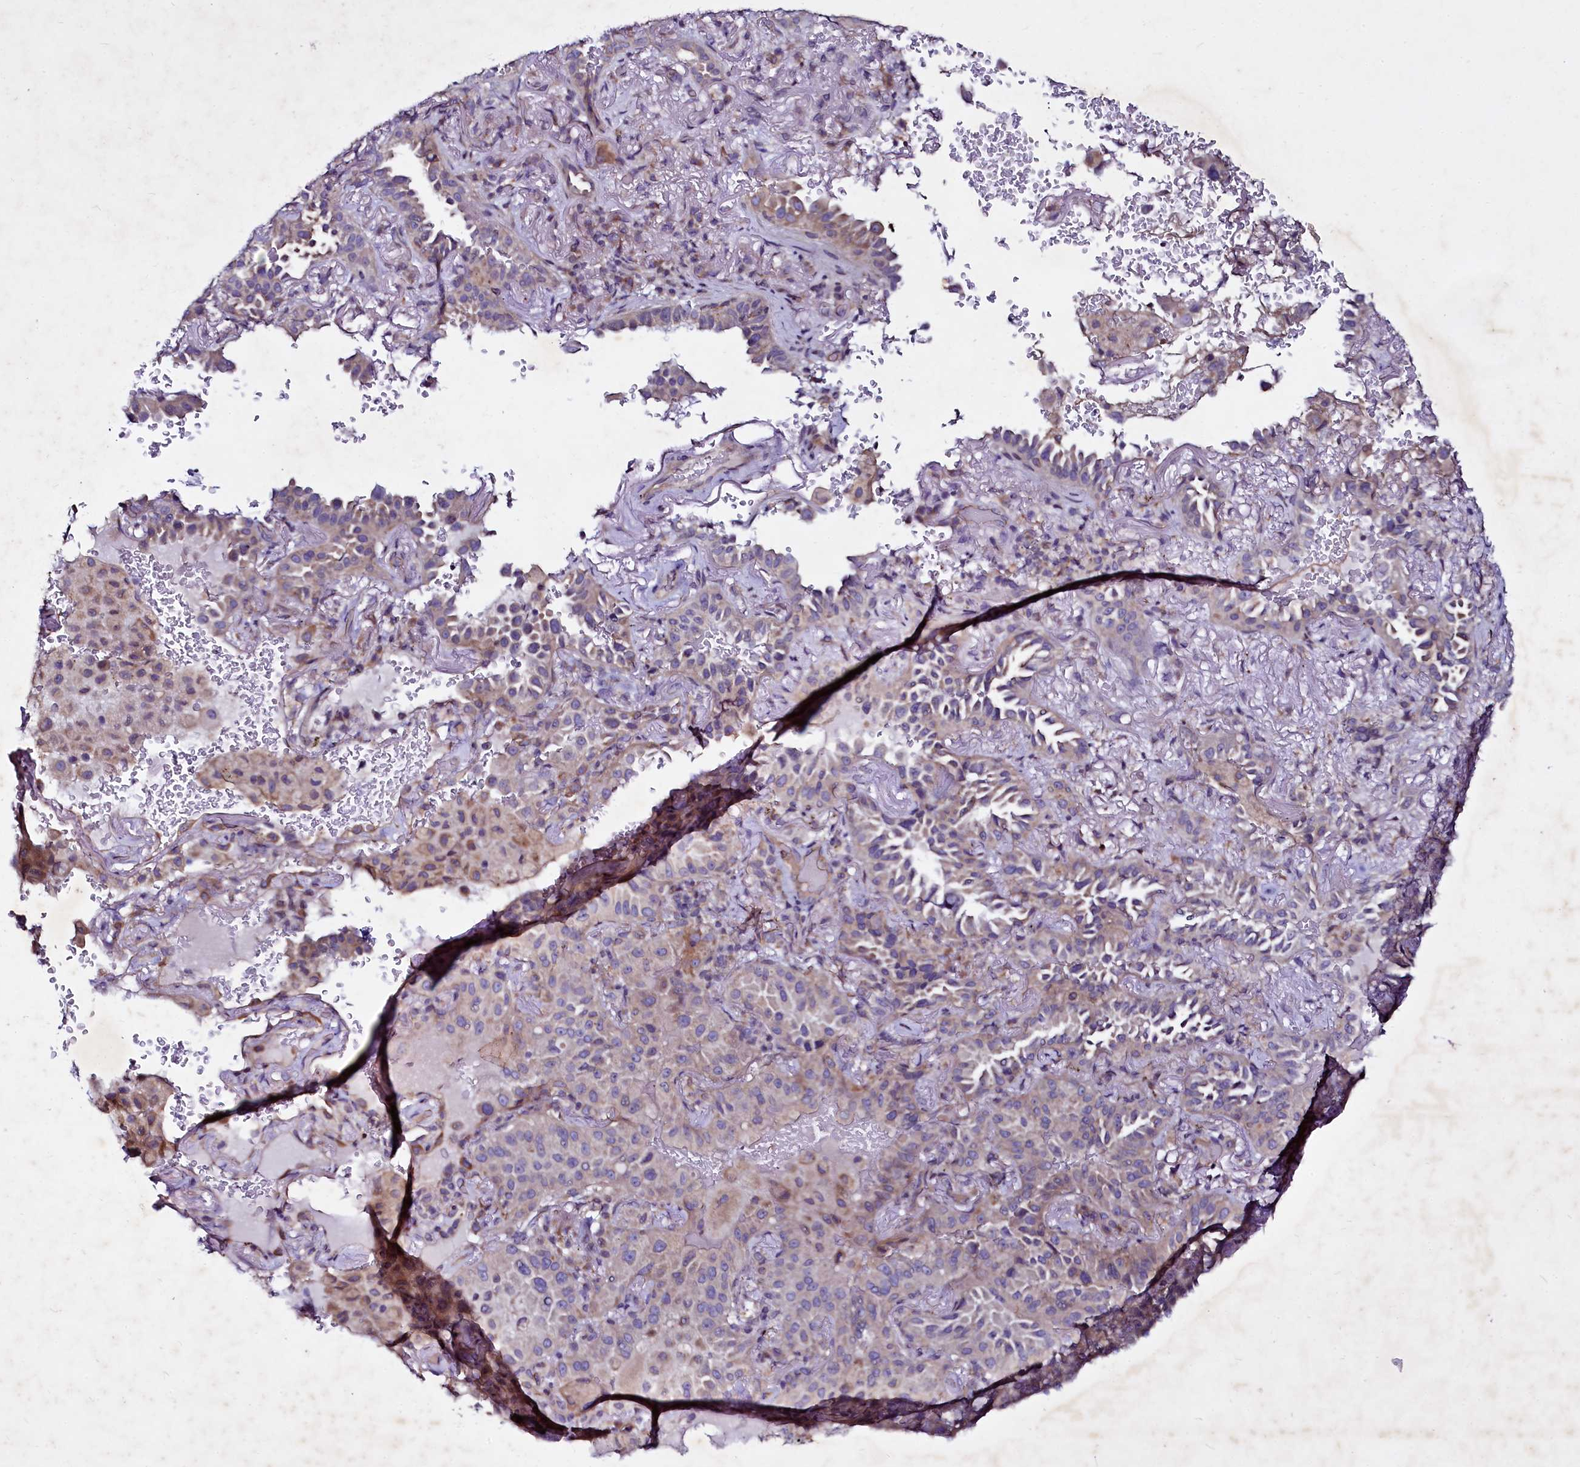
{"staining": {"intensity": "weak", "quantity": "<25%", "location": "cytoplasmic/membranous"}, "tissue": "lung cancer", "cell_type": "Tumor cells", "image_type": "cancer", "snomed": [{"axis": "morphology", "description": "Adenocarcinoma, NOS"}, {"axis": "topography", "description": "Lung"}], "caption": "High magnification brightfield microscopy of lung adenocarcinoma stained with DAB (3,3'-diaminobenzidine) (brown) and counterstained with hematoxylin (blue): tumor cells show no significant positivity. (DAB IHC, high magnification).", "gene": "SELENOT", "patient": {"sex": "female", "age": 69}}